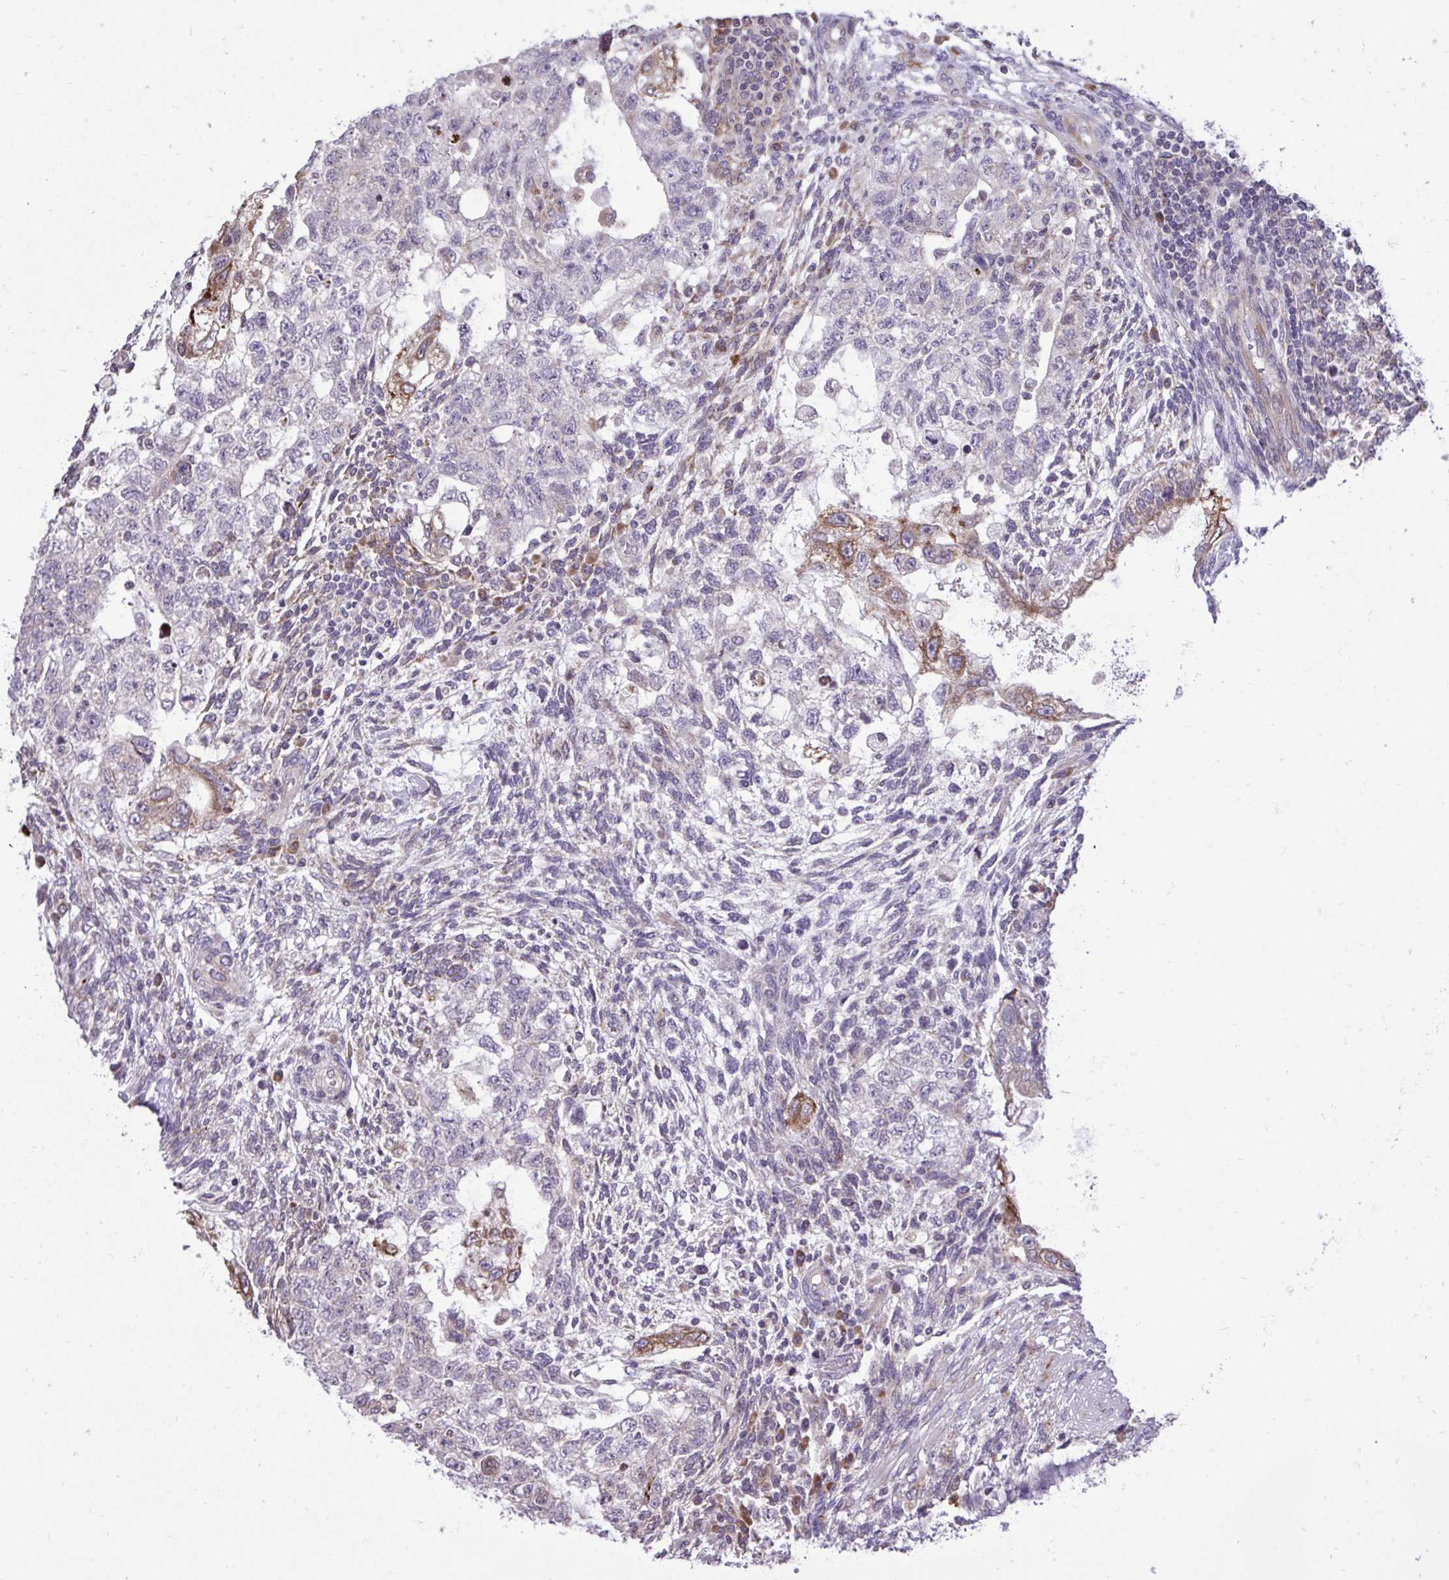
{"staining": {"intensity": "negative", "quantity": "none", "location": "none"}, "tissue": "testis cancer", "cell_type": "Tumor cells", "image_type": "cancer", "snomed": [{"axis": "morphology", "description": "Normal tissue, NOS"}, {"axis": "morphology", "description": "Carcinoma, Embryonal, NOS"}, {"axis": "topography", "description": "Testis"}], "caption": "This is an immunohistochemistry (IHC) micrograph of embryonal carcinoma (testis). There is no expression in tumor cells.", "gene": "METTL9", "patient": {"sex": "male", "age": 36}}